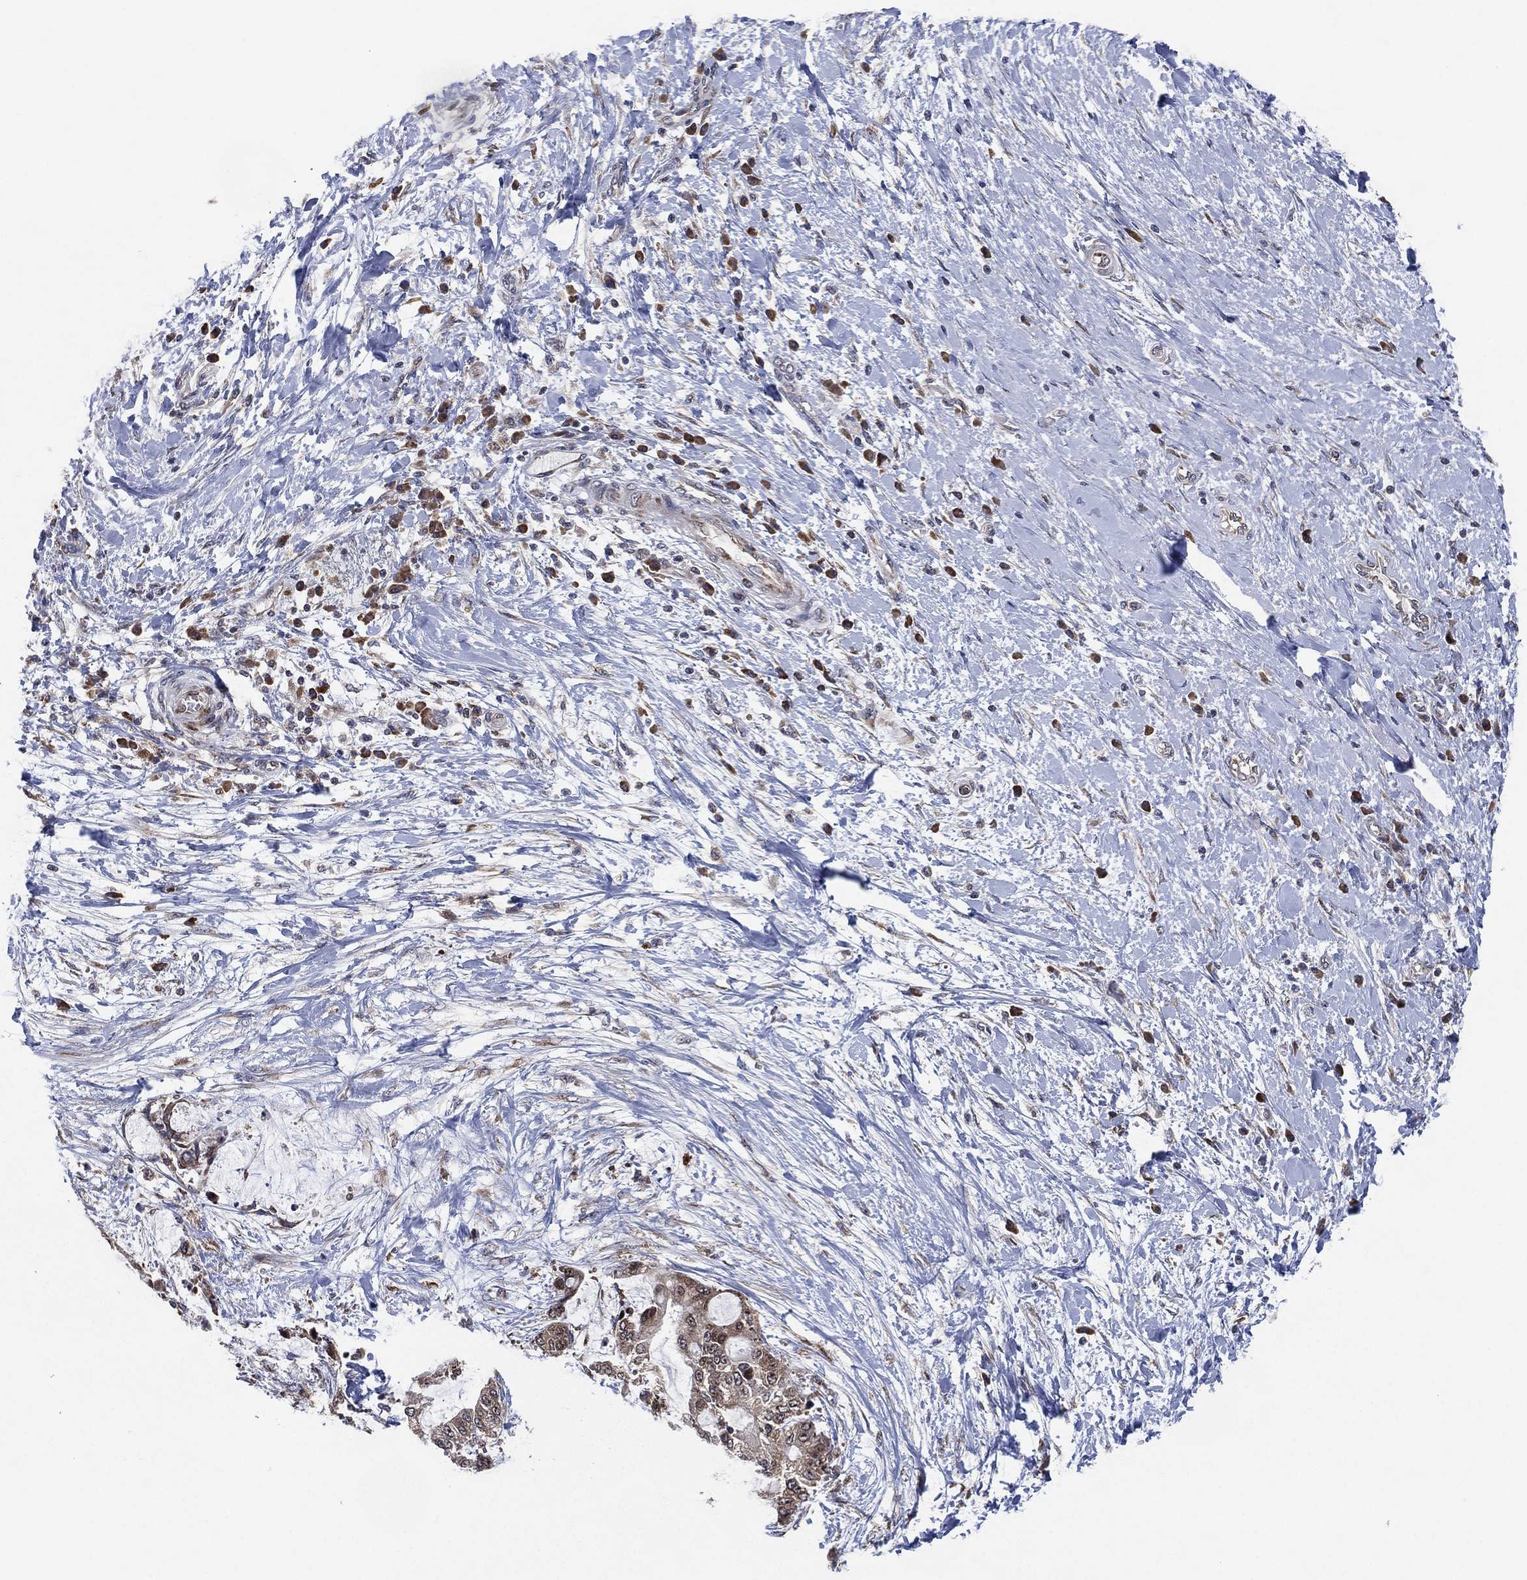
{"staining": {"intensity": "weak", "quantity": "<25%", "location": "cytoplasmic/membranous"}, "tissue": "liver cancer", "cell_type": "Tumor cells", "image_type": "cancer", "snomed": [{"axis": "morphology", "description": "Cholangiocarcinoma"}, {"axis": "topography", "description": "Liver"}], "caption": "Immunohistochemical staining of cholangiocarcinoma (liver) displays no significant expression in tumor cells. (IHC, brightfield microscopy, high magnification).", "gene": "FAM104A", "patient": {"sex": "female", "age": 73}}